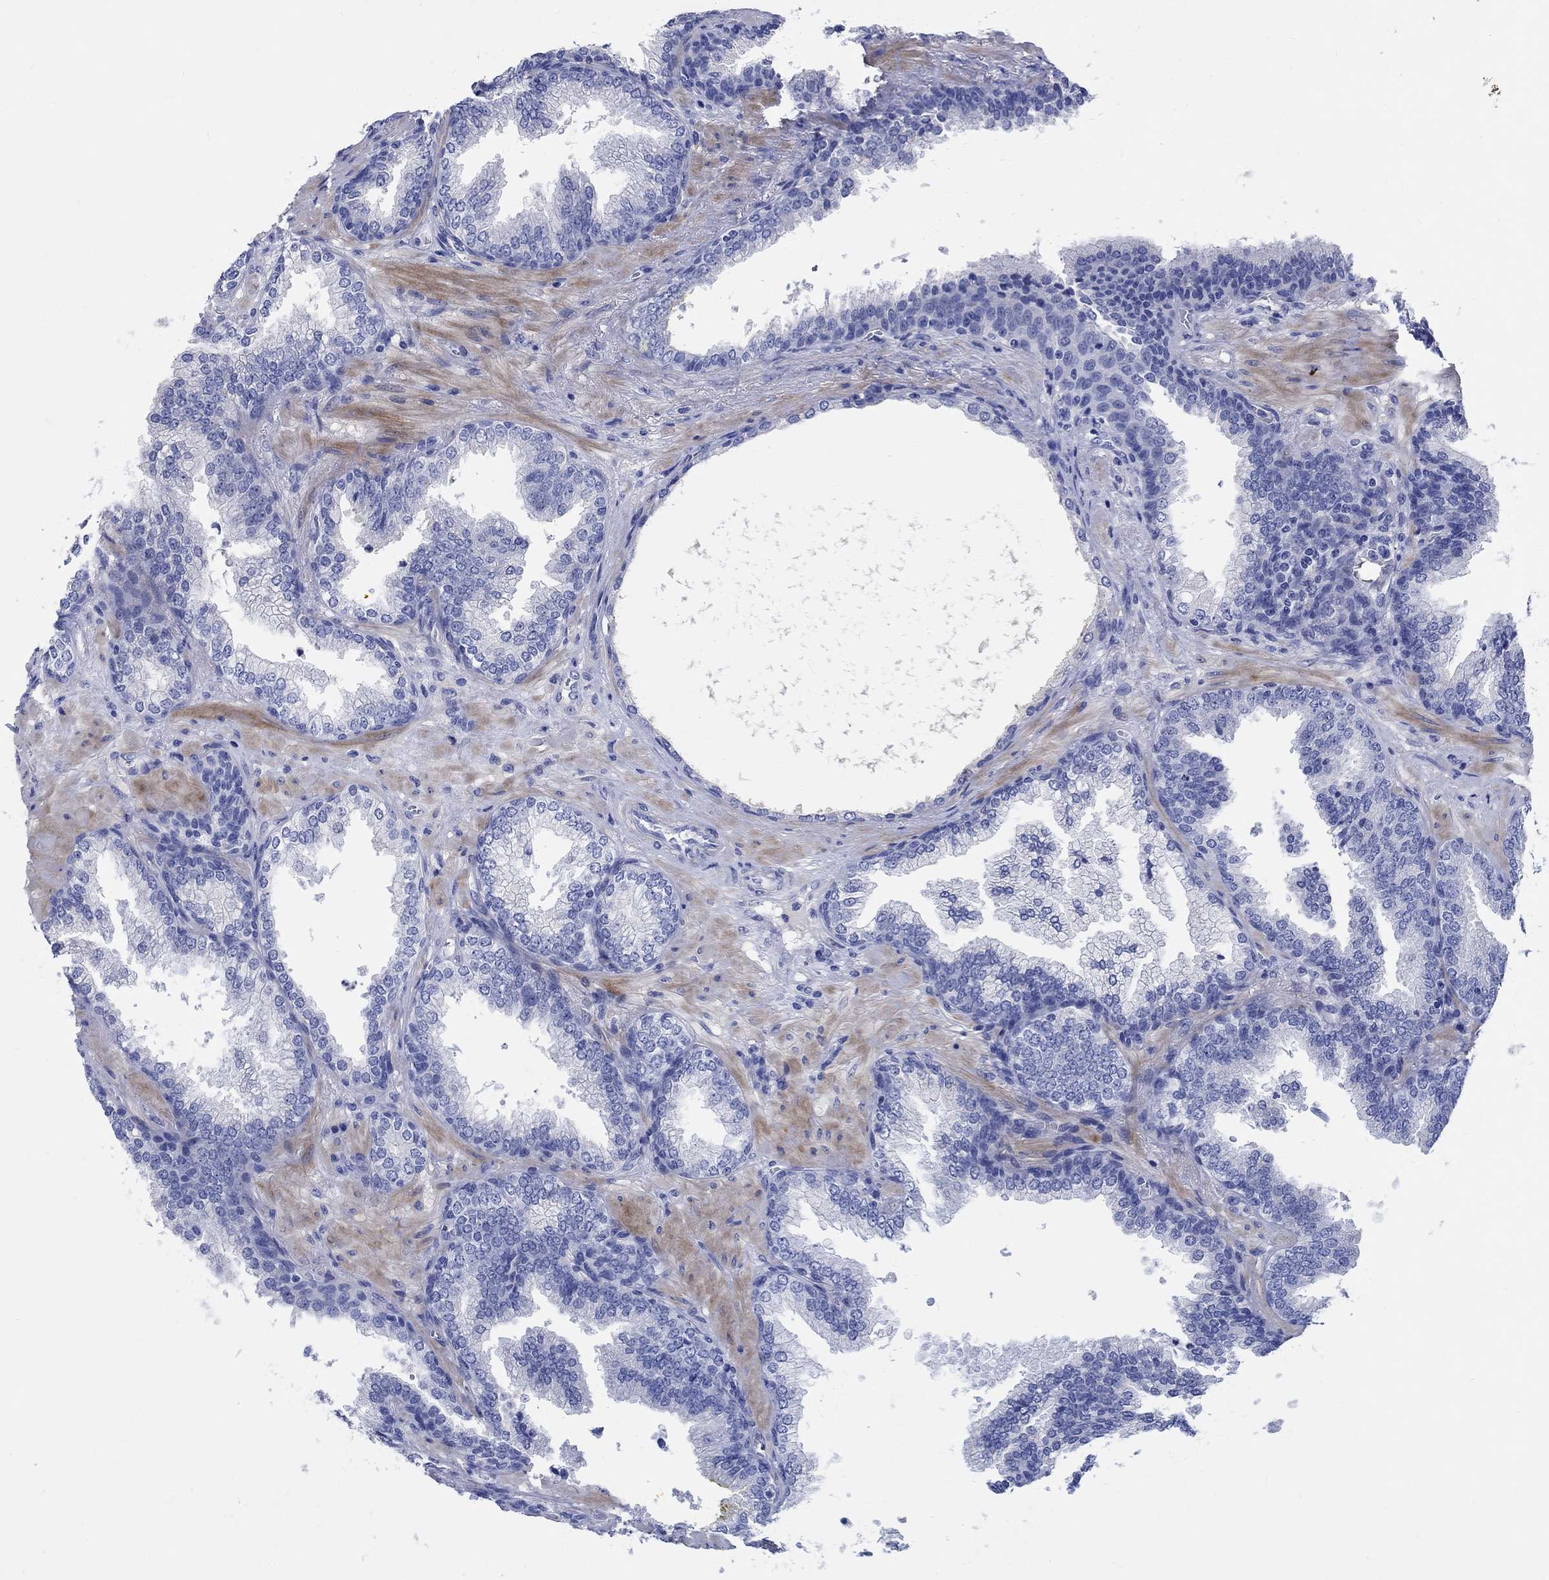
{"staining": {"intensity": "negative", "quantity": "none", "location": "none"}, "tissue": "prostate cancer", "cell_type": "Tumor cells", "image_type": "cancer", "snomed": [{"axis": "morphology", "description": "Adenocarcinoma, Low grade"}, {"axis": "topography", "description": "Prostate"}], "caption": "Tumor cells are negative for brown protein staining in prostate low-grade adenocarcinoma. Nuclei are stained in blue.", "gene": "SHISA4", "patient": {"sex": "male", "age": 68}}